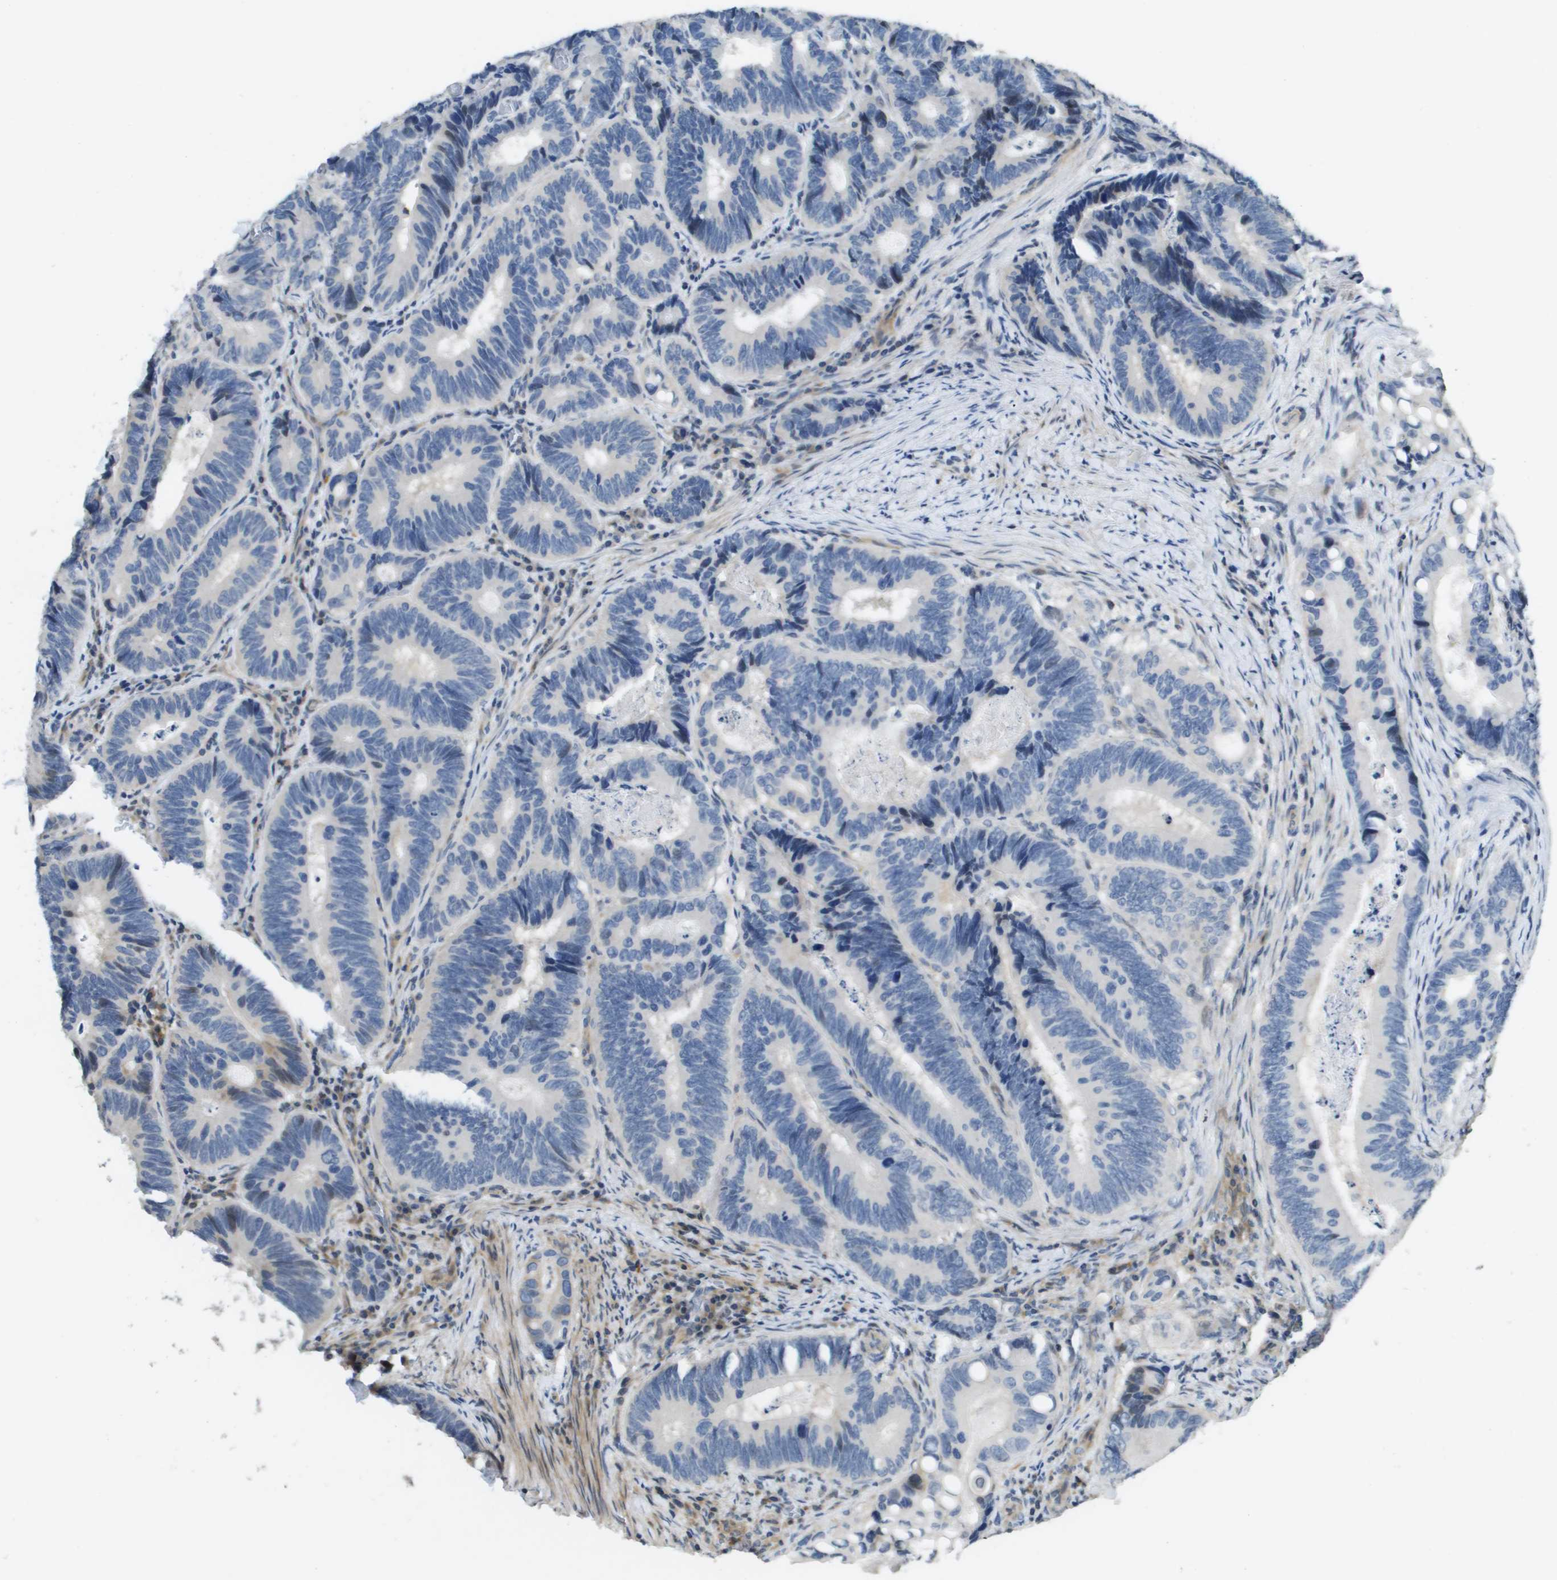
{"staining": {"intensity": "negative", "quantity": "none", "location": "none"}, "tissue": "colorectal cancer", "cell_type": "Tumor cells", "image_type": "cancer", "snomed": [{"axis": "morphology", "description": "Inflammation, NOS"}, {"axis": "morphology", "description": "Adenocarcinoma, NOS"}, {"axis": "topography", "description": "Colon"}], "caption": "High power microscopy image of an immunohistochemistry (IHC) histopathology image of colorectal adenocarcinoma, revealing no significant expression in tumor cells. (DAB immunohistochemistry with hematoxylin counter stain).", "gene": "SCN4B", "patient": {"sex": "male", "age": 72}}